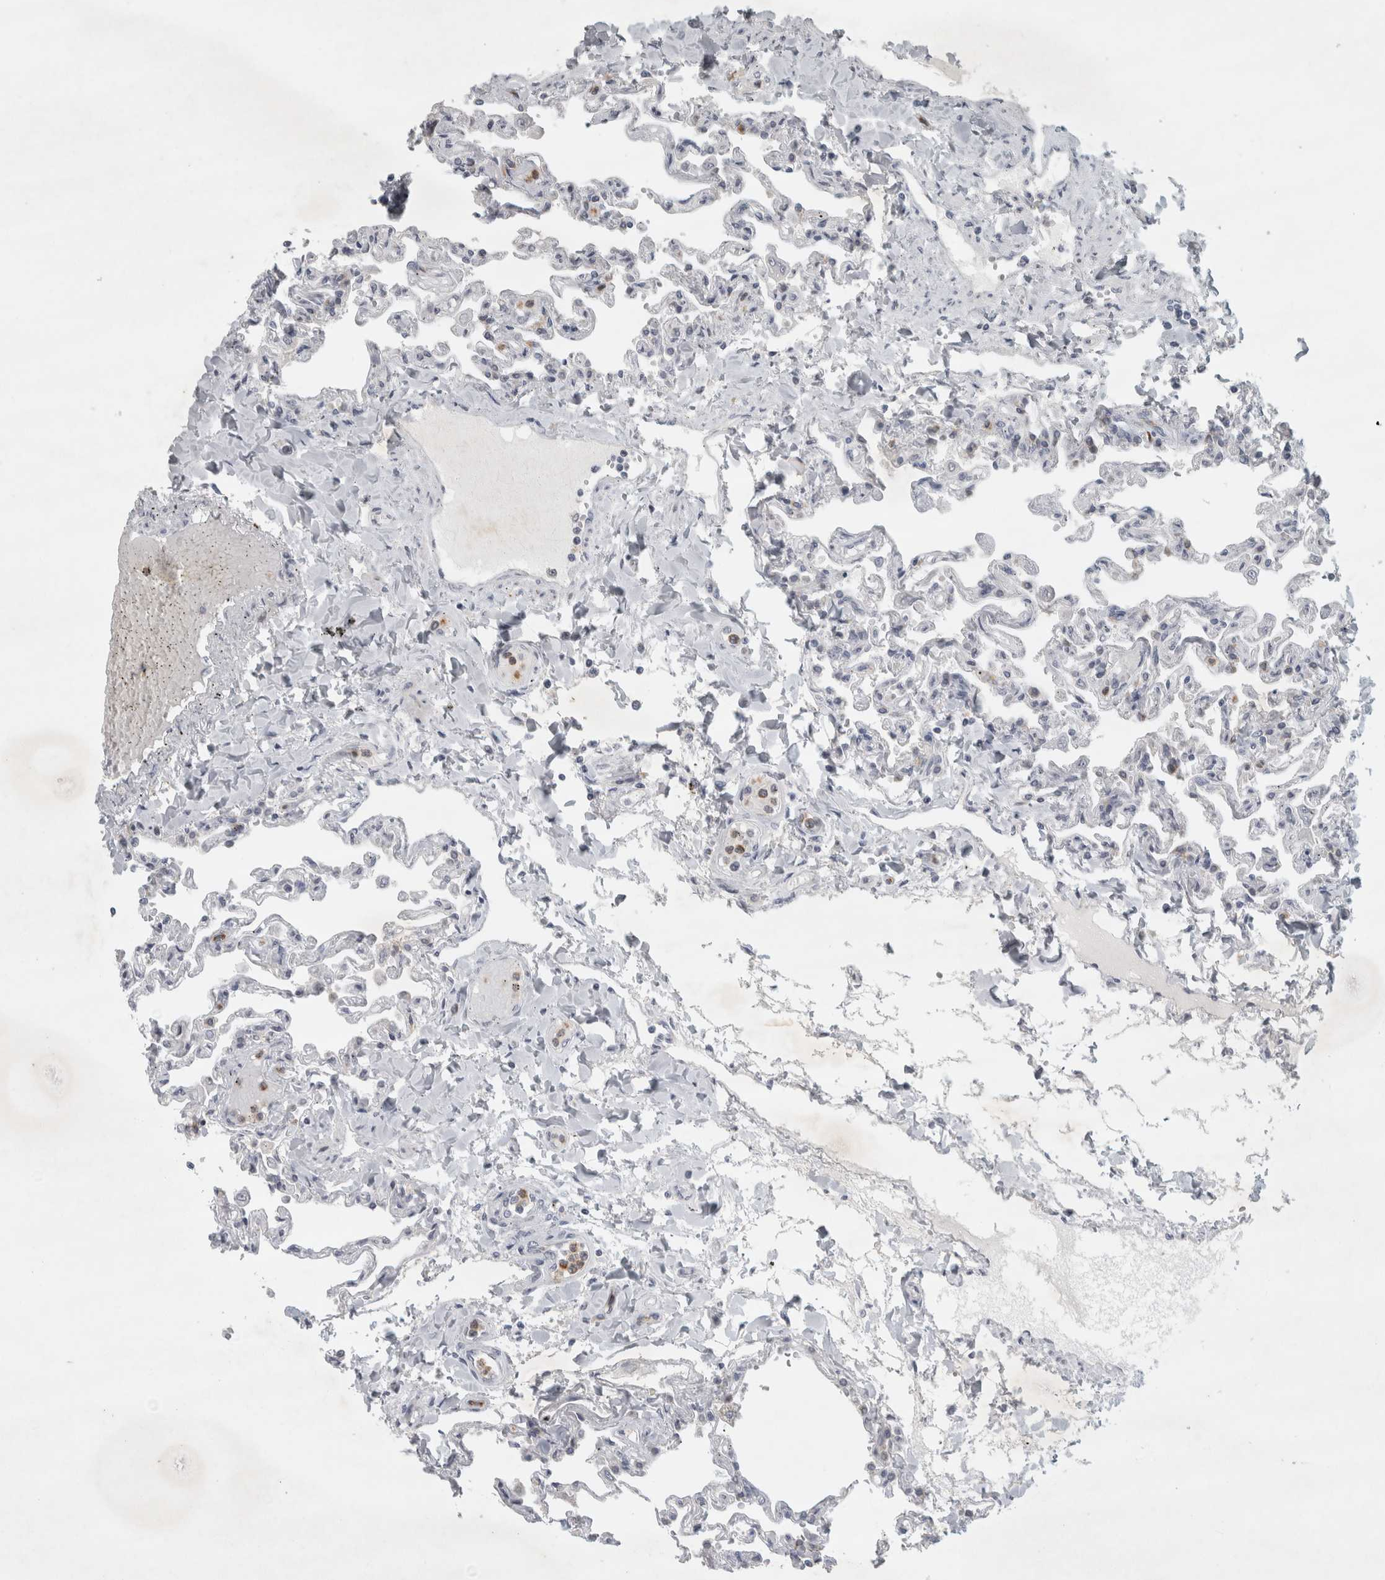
{"staining": {"intensity": "negative", "quantity": "none", "location": "none"}, "tissue": "lung", "cell_type": "Alveolar cells", "image_type": "normal", "snomed": [{"axis": "morphology", "description": "Normal tissue, NOS"}, {"axis": "topography", "description": "Lung"}], "caption": "DAB immunohistochemical staining of unremarkable lung shows no significant positivity in alveolar cells.", "gene": "PTPRN2", "patient": {"sex": "male", "age": 21}}